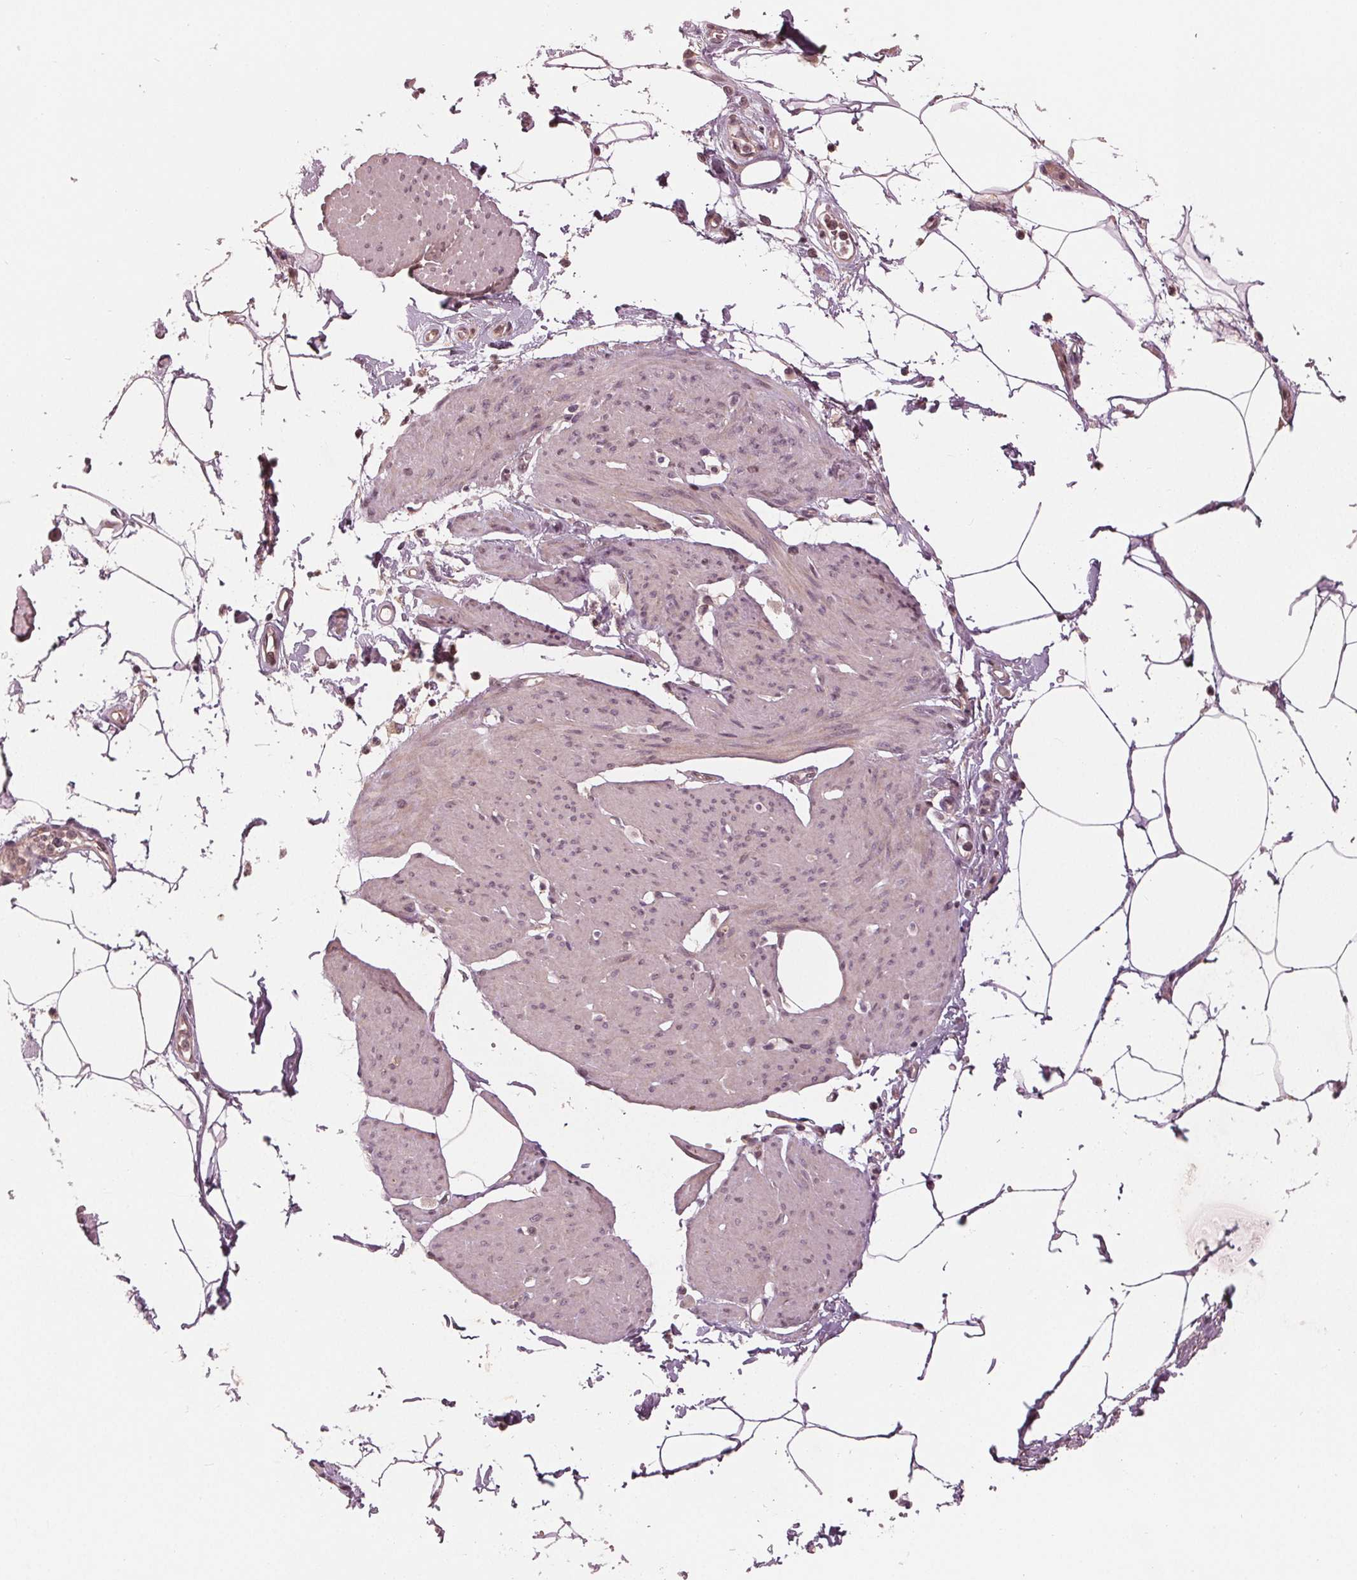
{"staining": {"intensity": "weak", "quantity": "<25%", "location": "cytoplasmic/membranous,nuclear"}, "tissue": "smooth muscle", "cell_type": "Smooth muscle cells", "image_type": "normal", "snomed": [{"axis": "morphology", "description": "Normal tissue, NOS"}, {"axis": "topography", "description": "Adipose tissue"}, {"axis": "topography", "description": "Smooth muscle"}, {"axis": "topography", "description": "Peripheral nerve tissue"}], "caption": "A photomicrograph of human smooth muscle is negative for staining in smooth muscle cells. (Stains: DAB IHC with hematoxylin counter stain, Microscopy: brightfield microscopy at high magnification).", "gene": "ZNF471", "patient": {"sex": "male", "age": 83}}